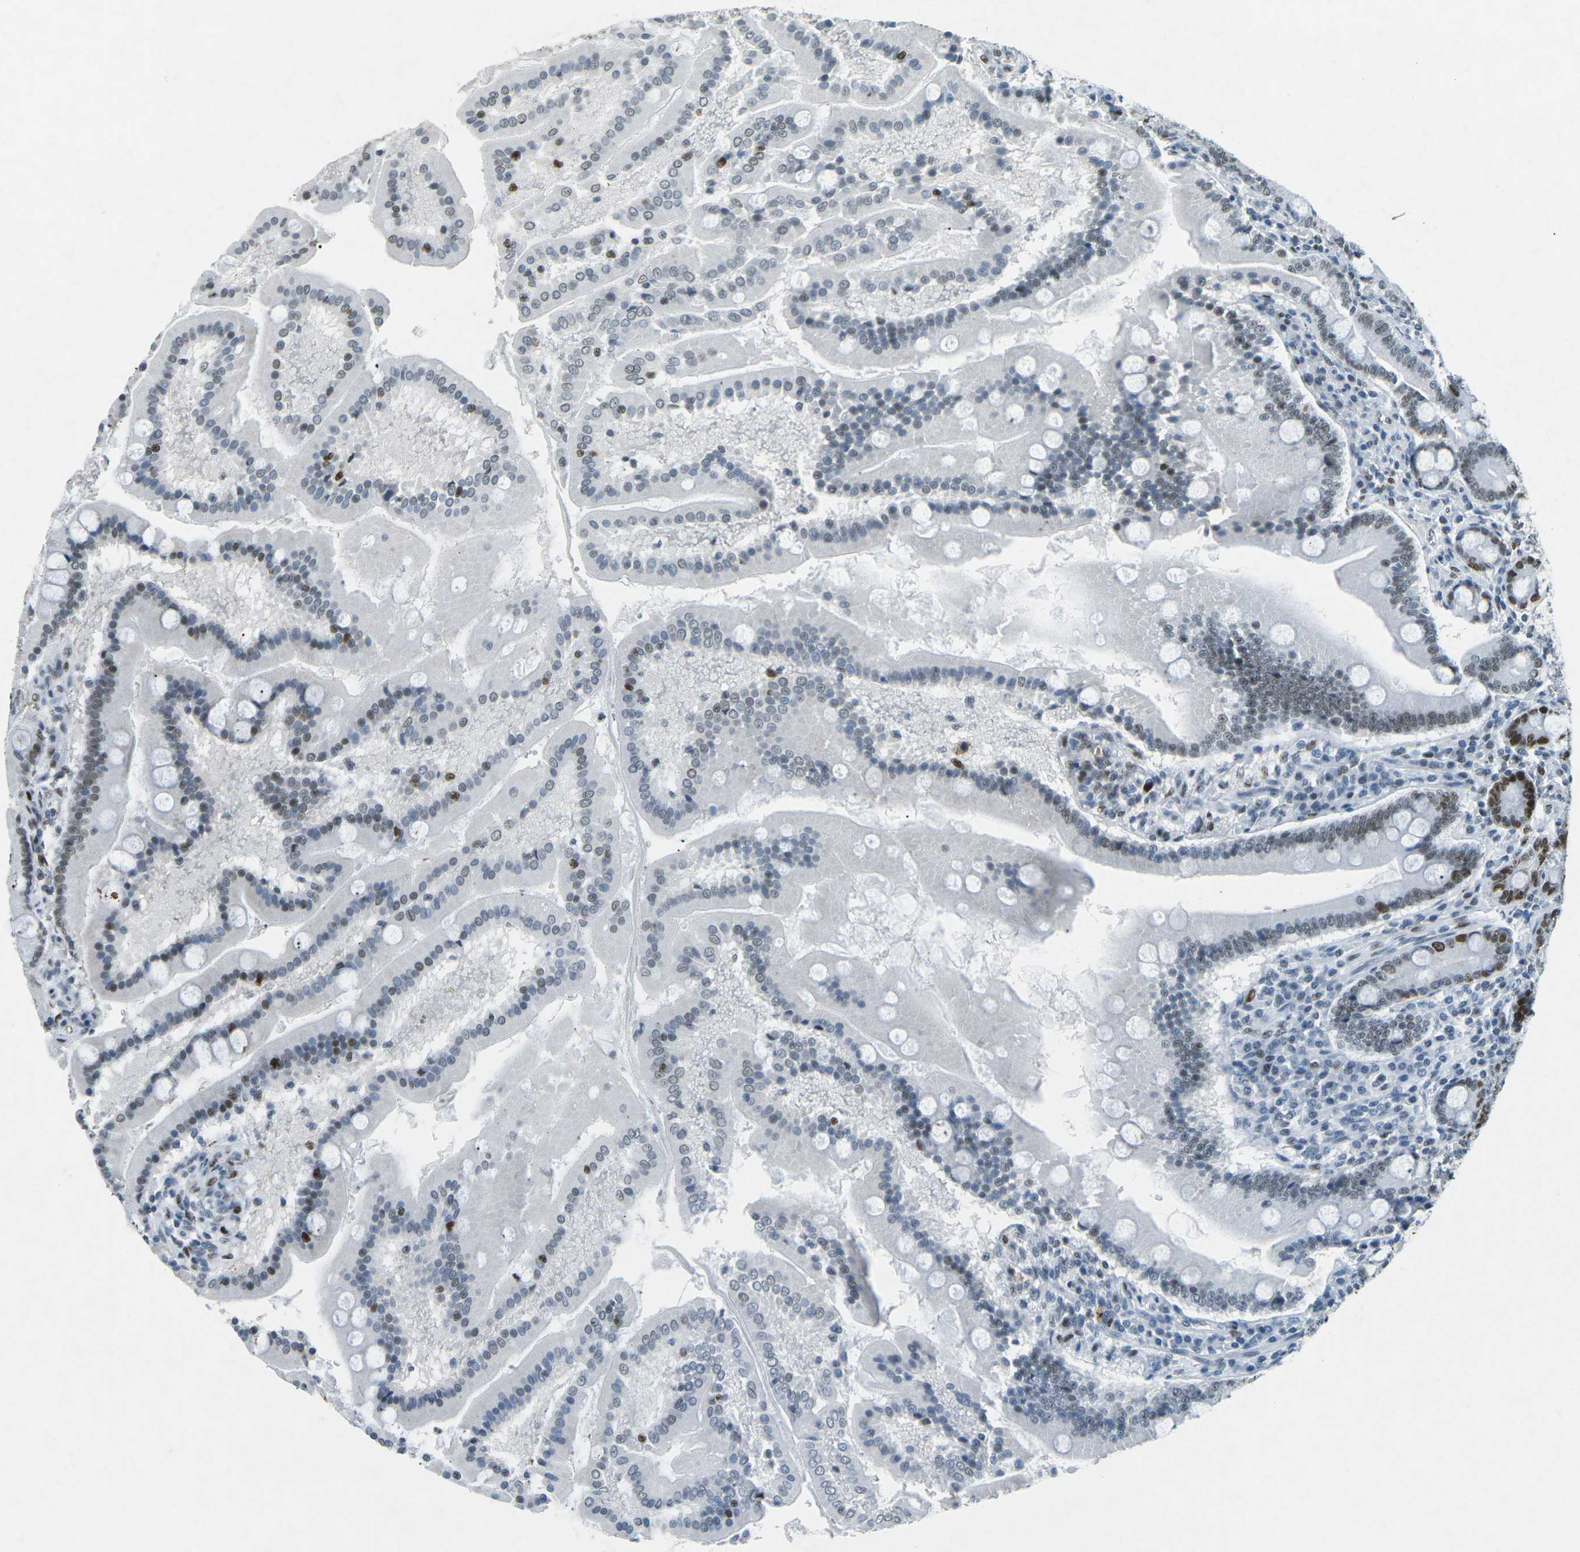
{"staining": {"intensity": "strong", "quantity": ">75%", "location": "nuclear"}, "tissue": "duodenum", "cell_type": "Glandular cells", "image_type": "normal", "snomed": [{"axis": "morphology", "description": "Normal tissue, NOS"}, {"axis": "topography", "description": "Duodenum"}], "caption": "The image reveals a brown stain indicating the presence of a protein in the nuclear of glandular cells in duodenum. The staining was performed using DAB (3,3'-diaminobenzidine), with brown indicating positive protein expression. Nuclei are stained blue with hematoxylin.", "gene": "RB1", "patient": {"sex": "male", "age": 50}}